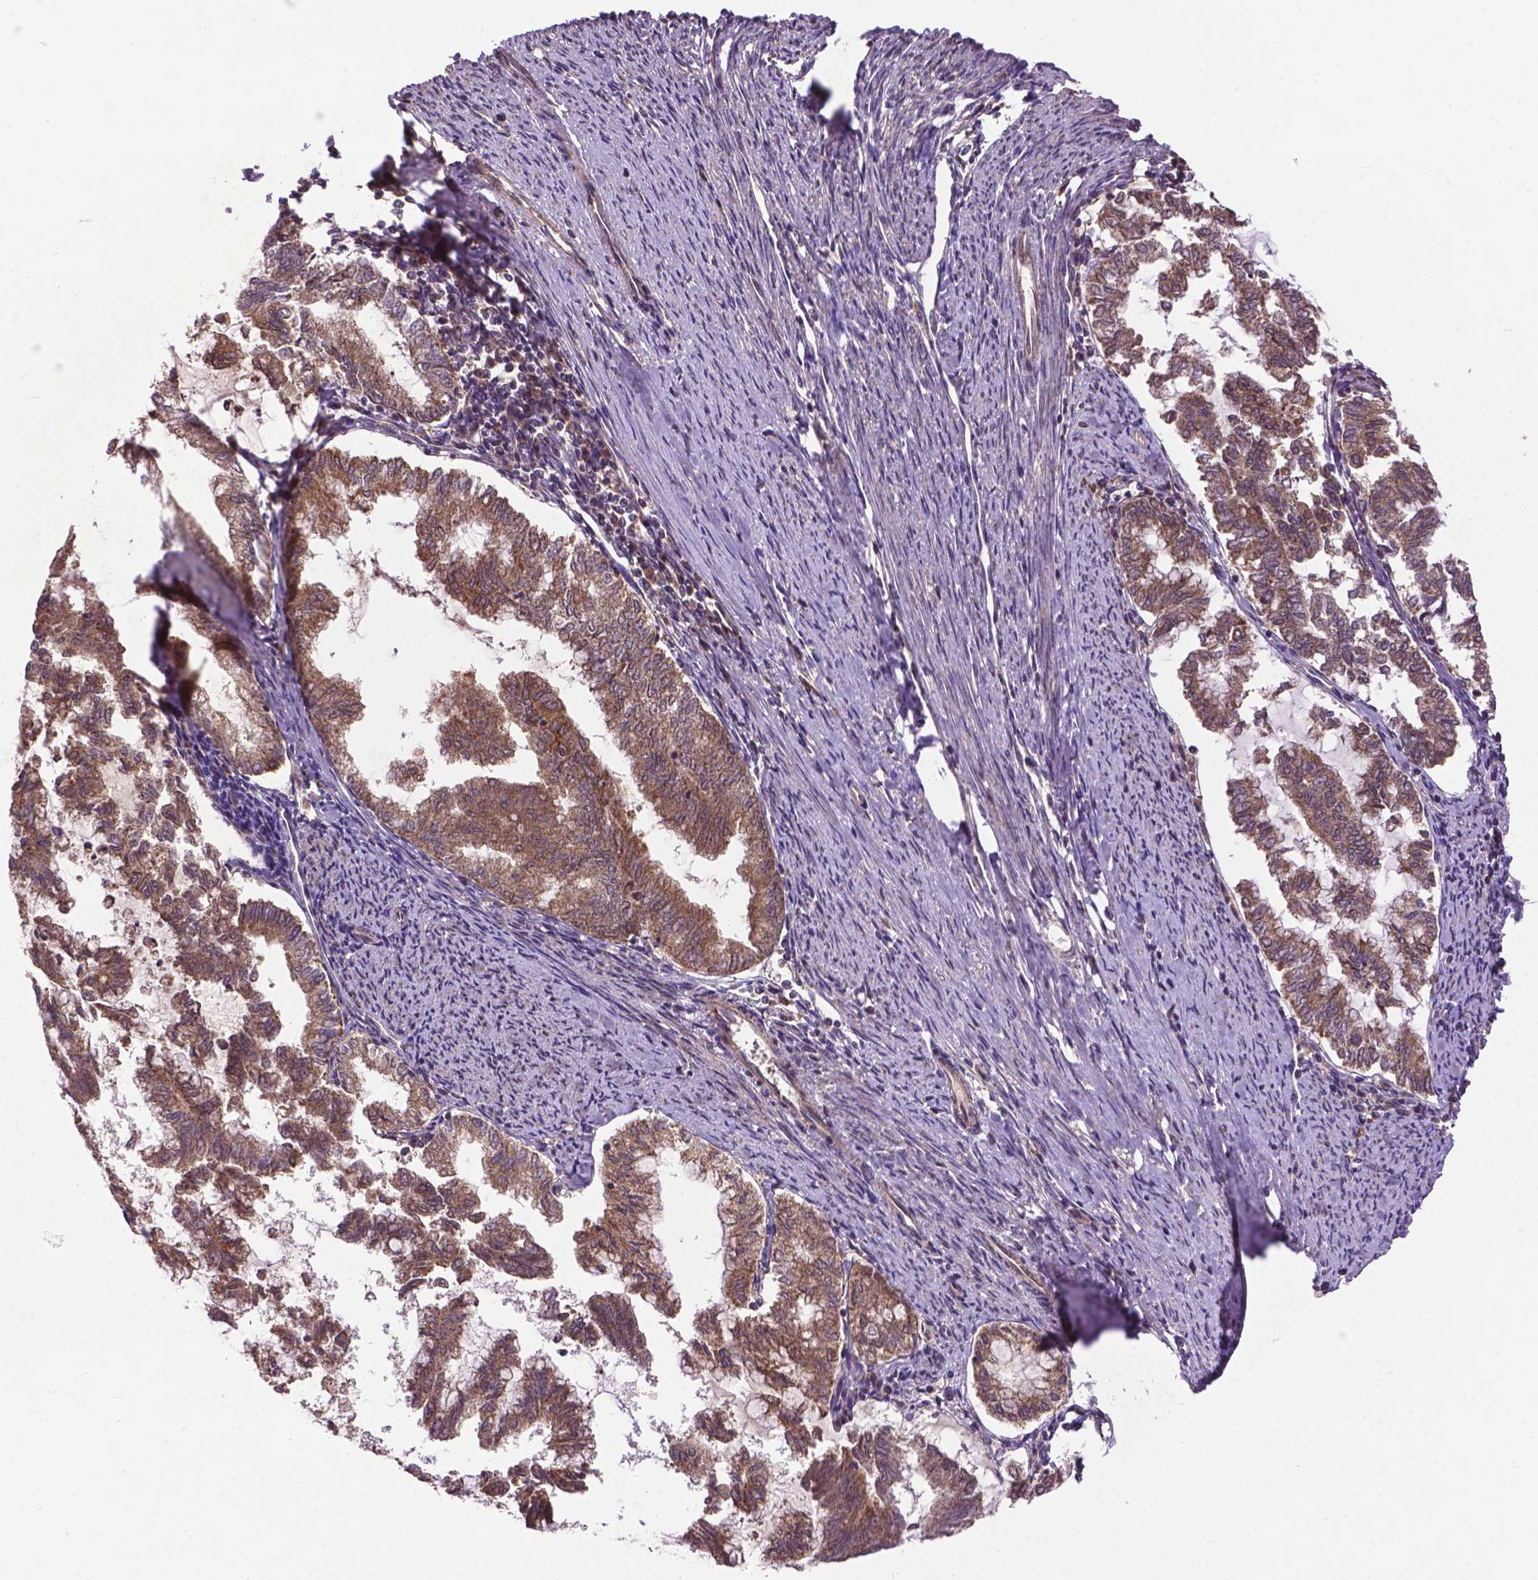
{"staining": {"intensity": "moderate", "quantity": ">75%", "location": "cytoplasmic/membranous"}, "tissue": "endometrial cancer", "cell_type": "Tumor cells", "image_type": "cancer", "snomed": [{"axis": "morphology", "description": "Adenocarcinoma, NOS"}, {"axis": "topography", "description": "Endometrium"}], "caption": "Endometrial adenocarcinoma tissue shows moderate cytoplasmic/membranous positivity in approximately >75% of tumor cells, visualized by immunohistochemistry.", "gene": "ZNF616", "patient": {"sex": "female", "age": 79}}